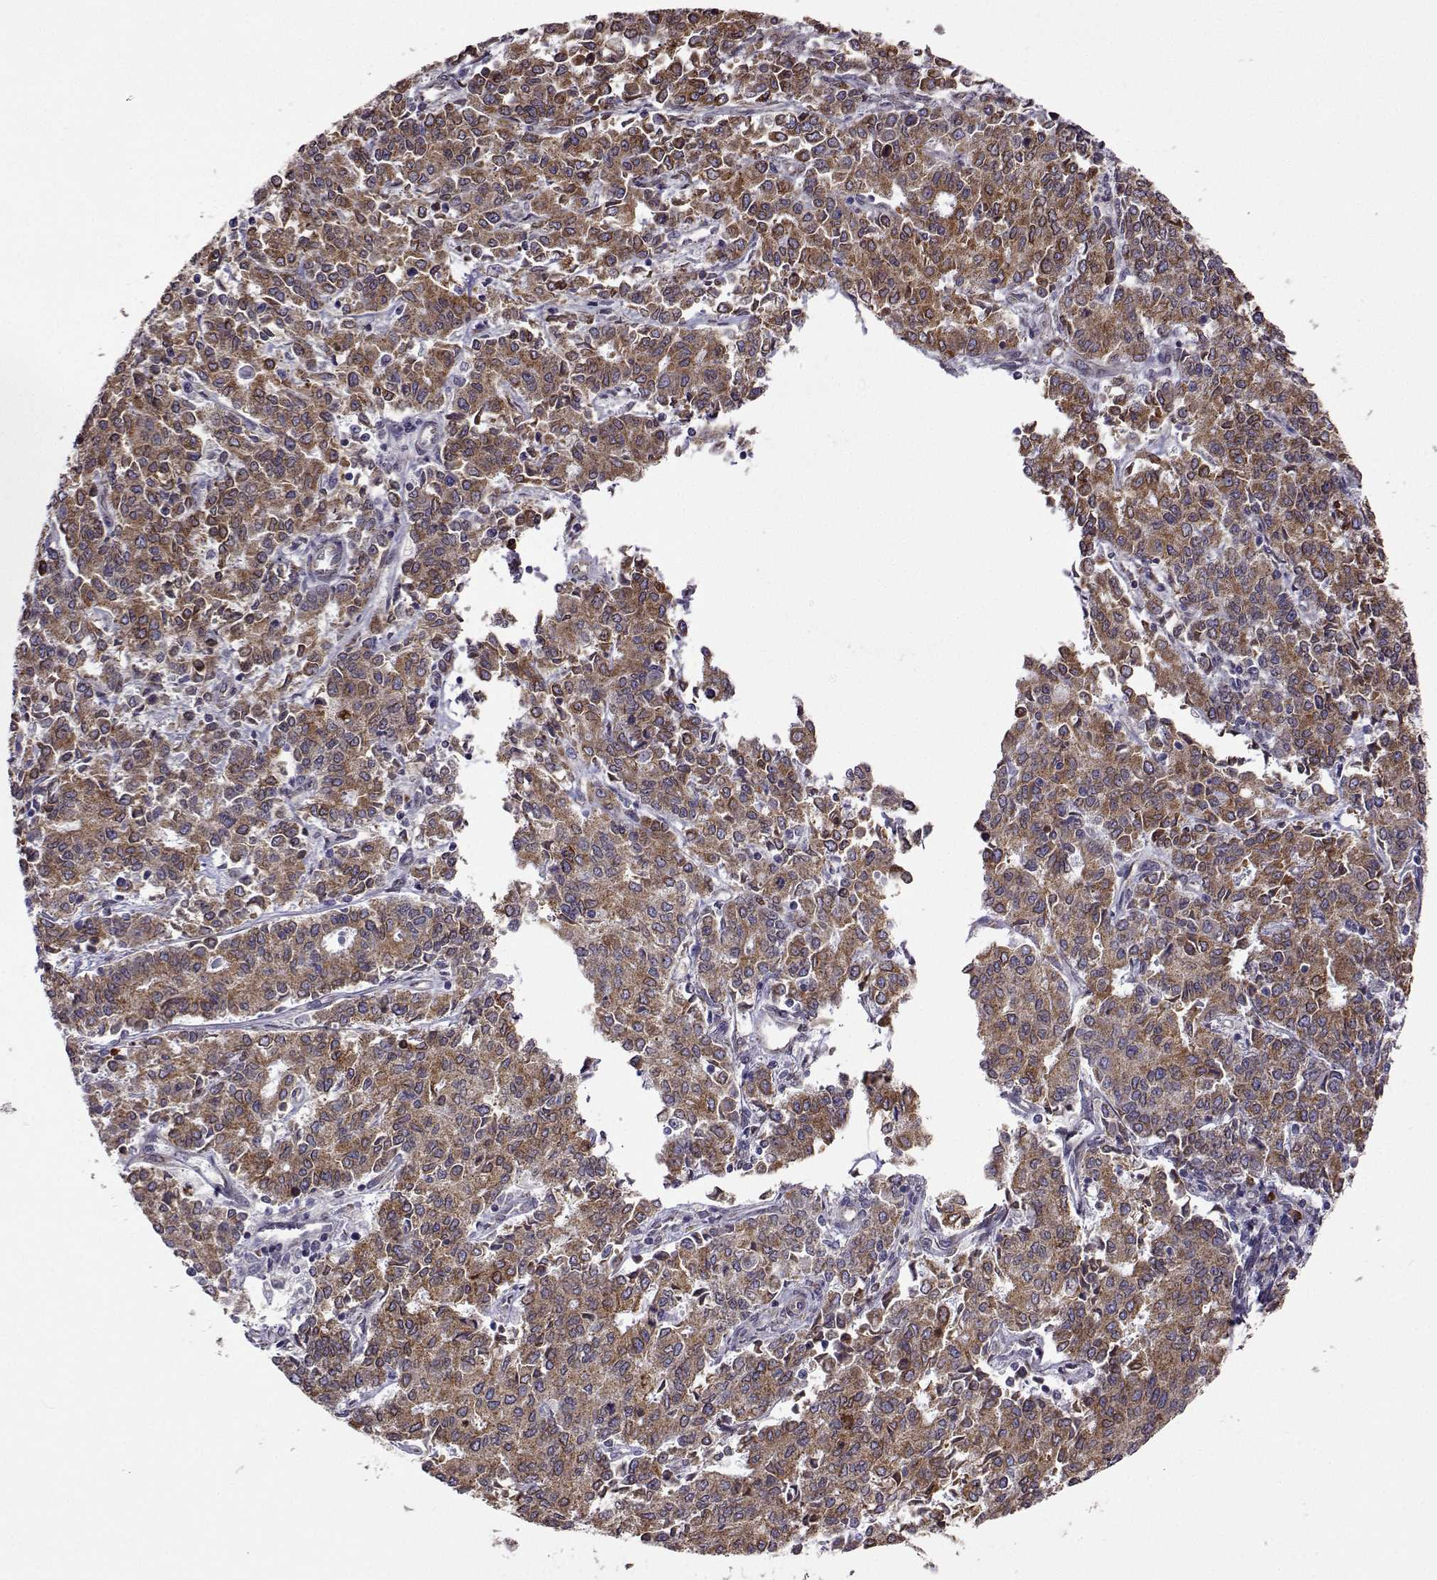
{"staining": {"intensity": "moderate", "quantity": ">75%", "location": "cytoplasmic/membranous"}, "tissue": "endometrial cancer", "cell_type": "Tumor cells", "image_type": "cancer", "snomed": [{"axis": "morphology", "description": "Adenocarcinoma, NOS"}, {"axis": "topography", "description": "Endometrium"}], "caption": "Tumor cells display moderate cytoplasmic/membranous staining in approximately >75% of cells in endometrial adenocarcinoma. Using DAB (brown) and hematoxylin (blue) stains, captured at high magnification using brightfield microscopy.", "gene": "PGRMC2", "patient": {"sex": "female", "age": 50}}